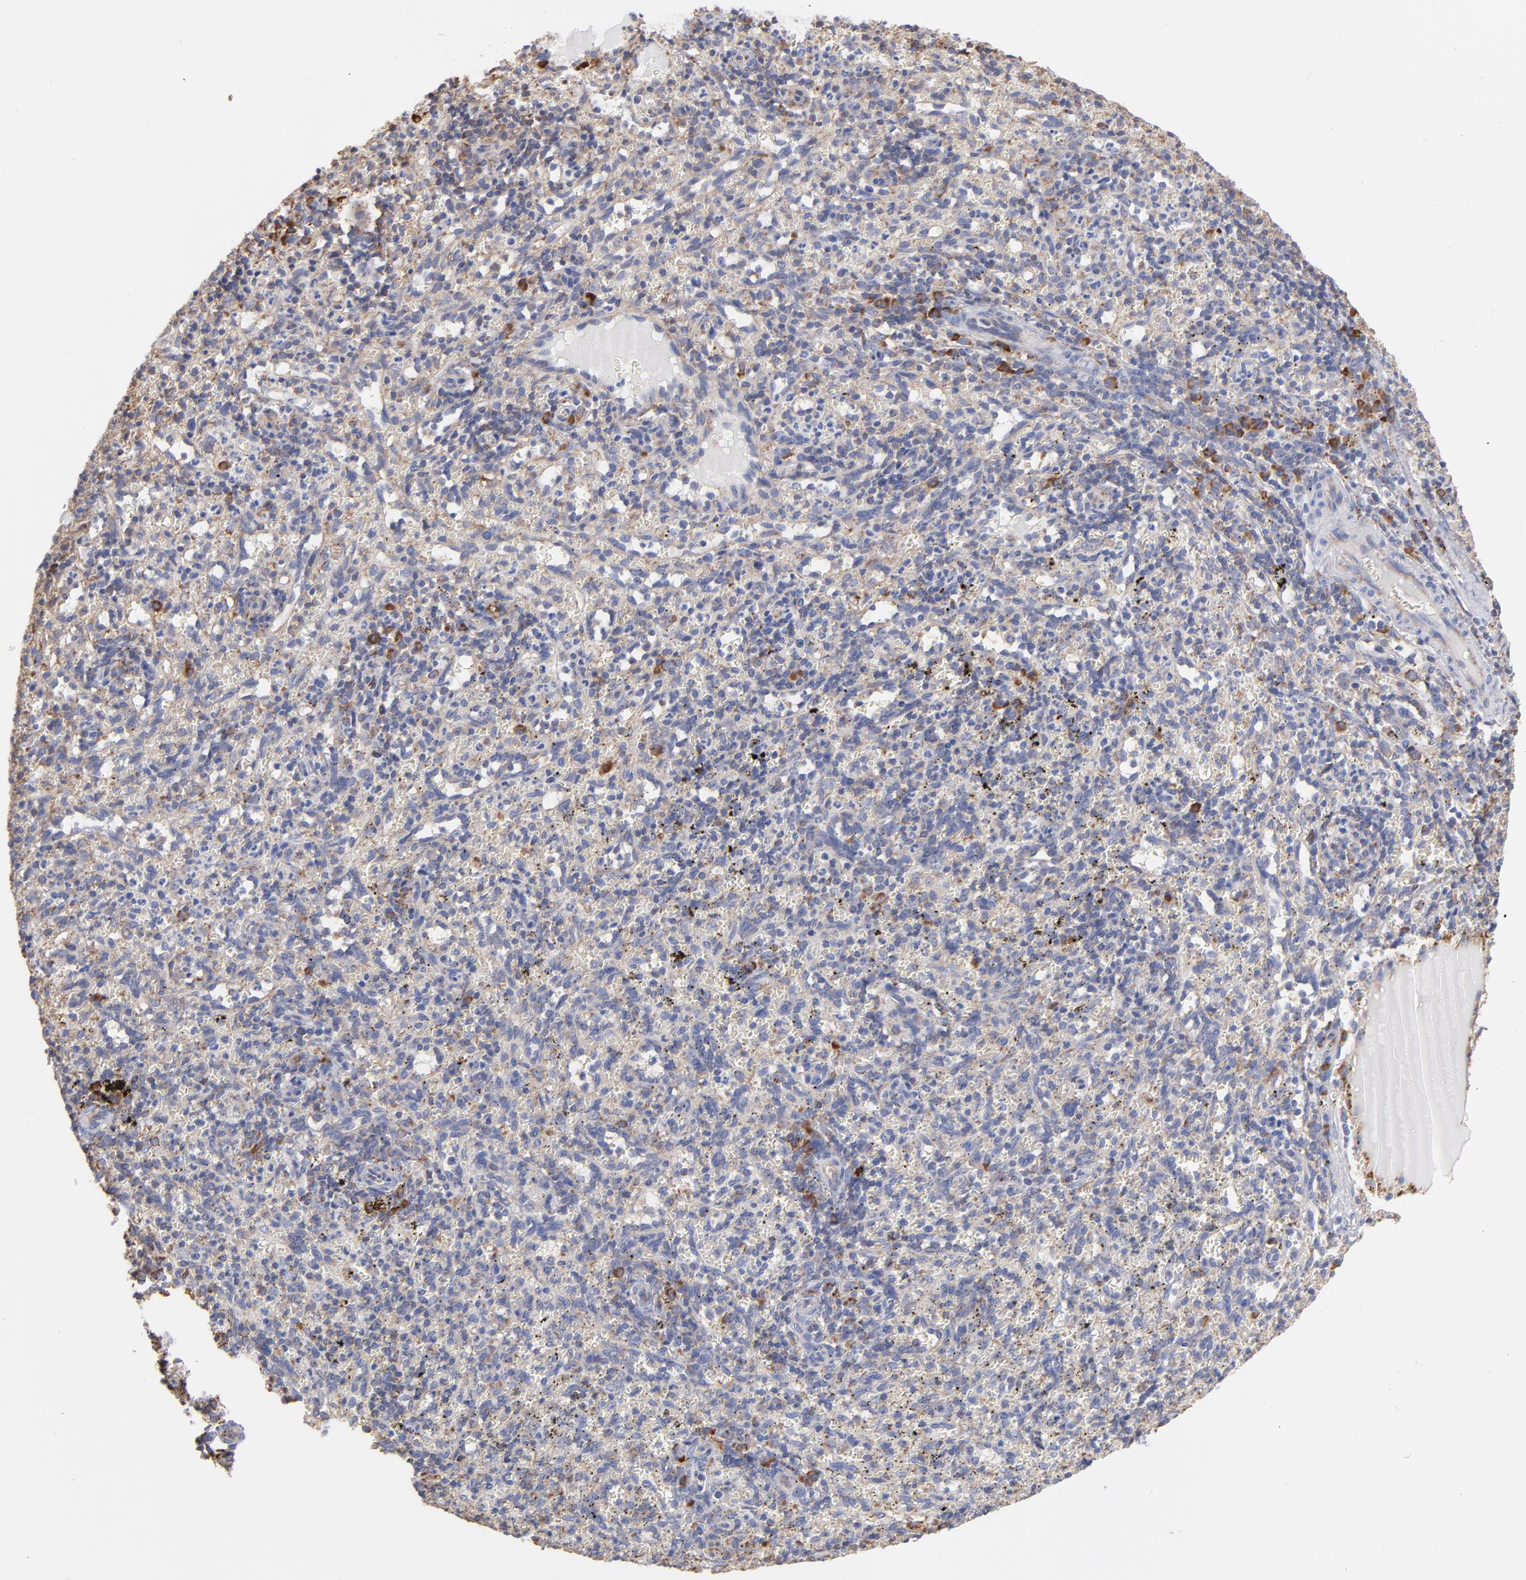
{"staining": {"intensity": "moderate", "quantity": "<25%", "location": "cytoplasmic/membranous"}, "tissue": "spleen", "cell_type": "Cells in red pulp", "image_type": "normal", "snomed": [{"axis": "morphology", "description": "Normal tissue, NOS"}, {"axis": "topography", "description": "Spleen"}], "caption": "Normal spleen reveals moderate cytoplasmic/membranous positivity in approximately <25% of cells in red pulp.", "gene": "RPL9", "patient": {"sex": "female", "age": 10}}